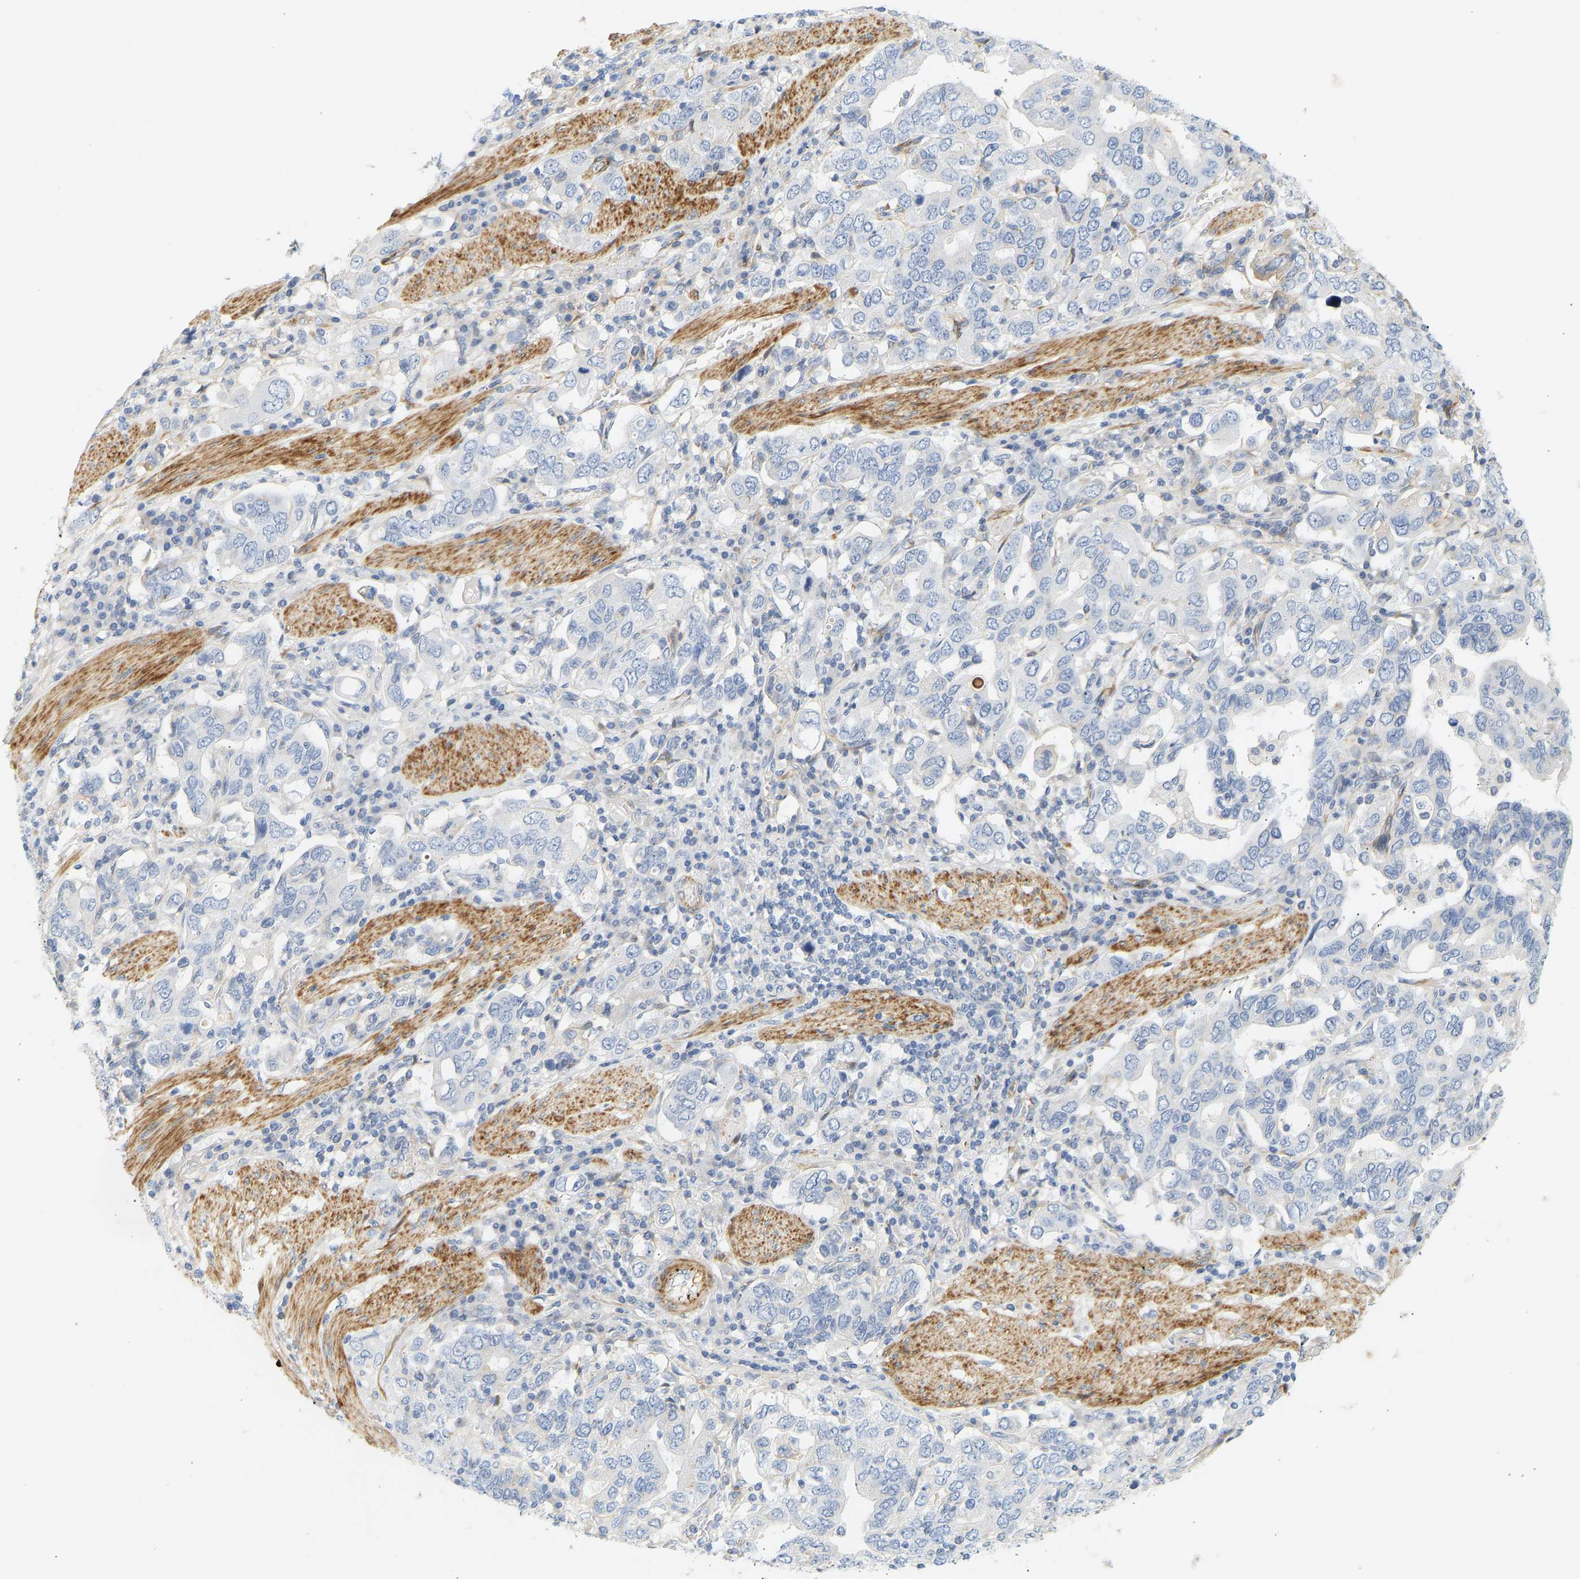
{"staining": {"intensity": "negative", "quantity": "none", "location": "none"}, "tissue": "stomach cancer", "cell_type": "Tumor cells", "image_type": "cancer", "snomed": [{"axis": "morphology", "description": "Adenocarcinoma, NOS"}, {"axis": "topography", "description": "Stomach, upper"}], "caption": "A high-resolution photomicrograph shows IHC staining of stomach adenocarcinoma, which displays no significant staining in tumor cells.", "gene": "SLC30A7", "patient": {"sex": "male", "age": 62}}